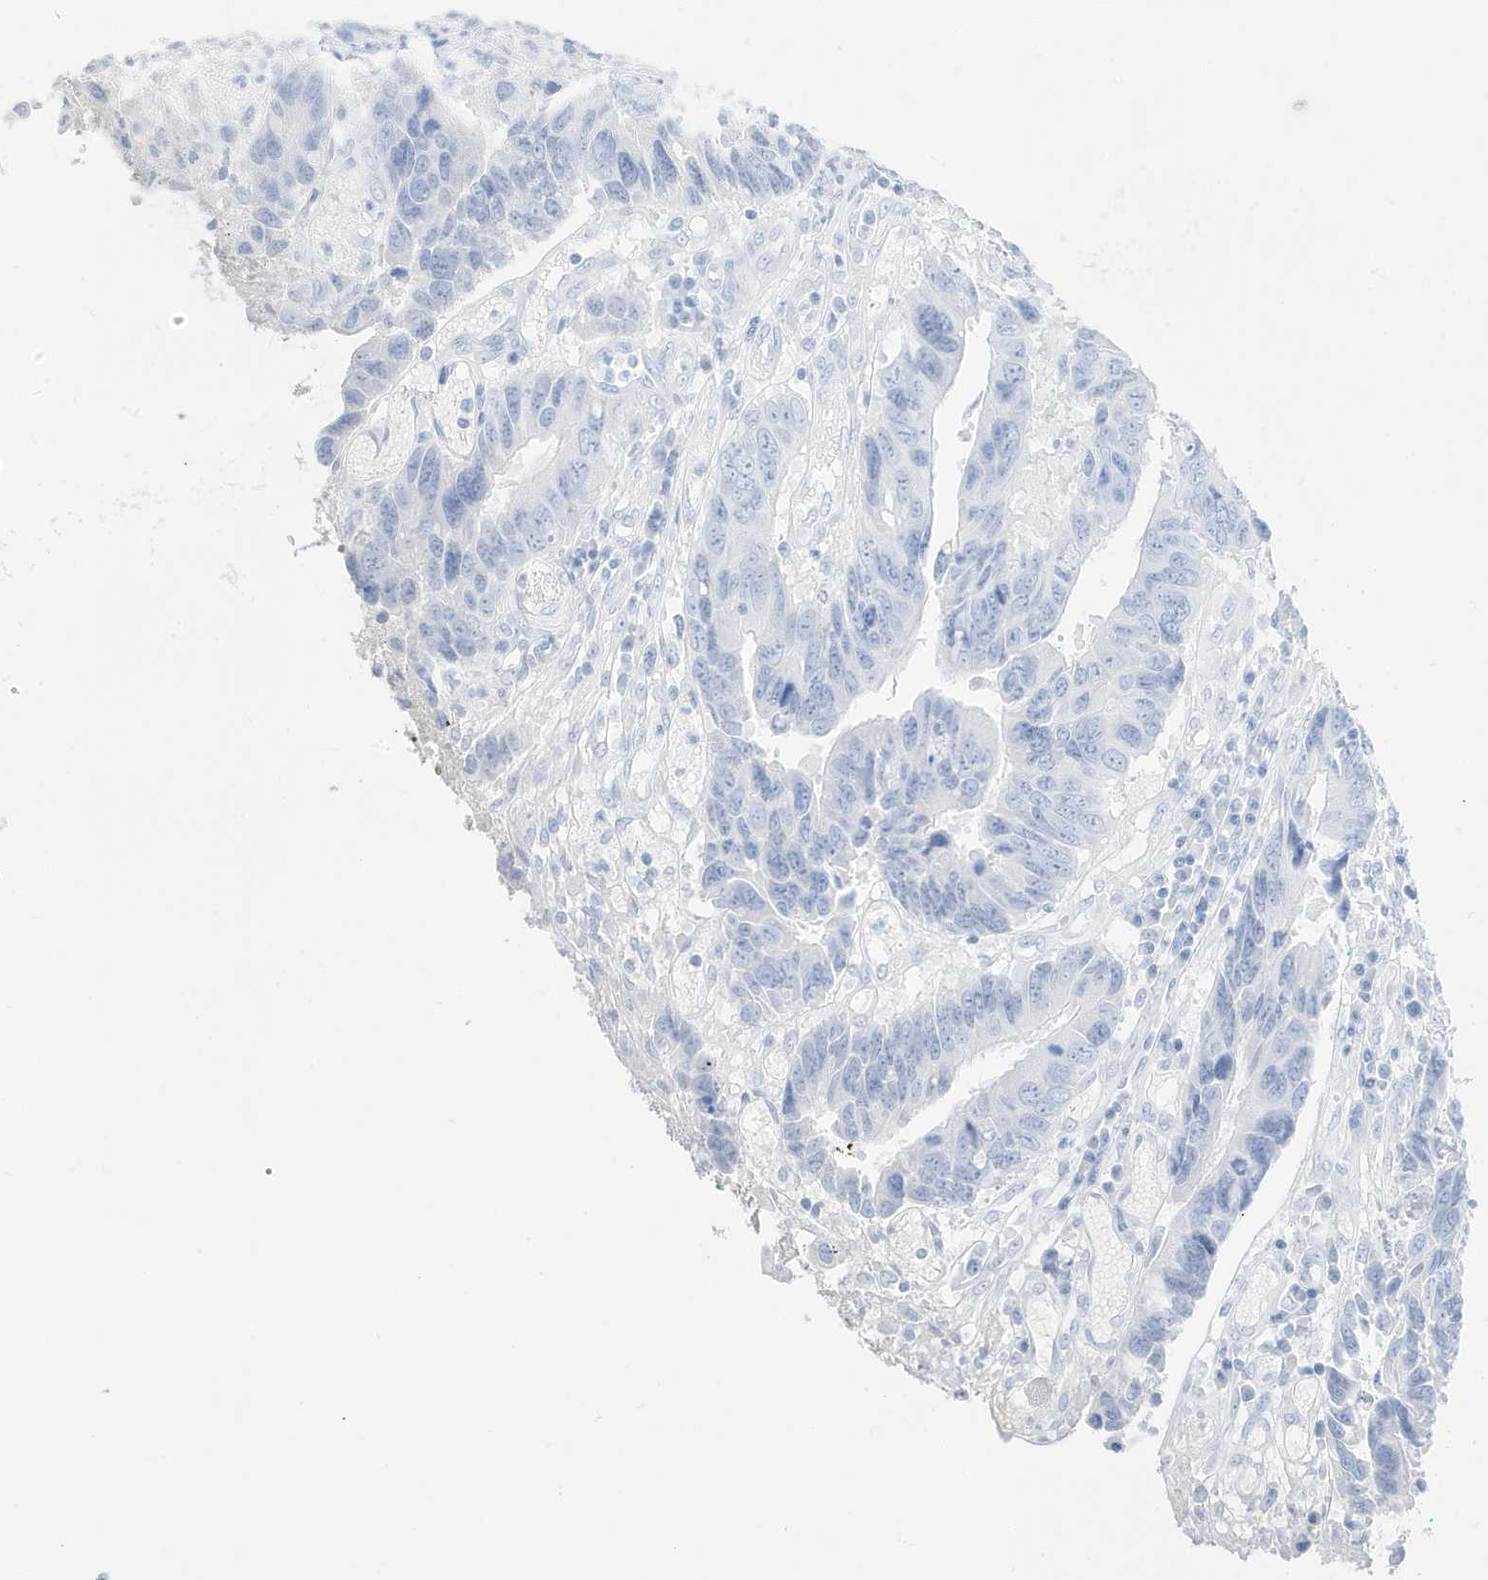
{"staining": {"intensity": "negative", "quantity": "none", "location": "none"}, "tissue": "colorectal cancer", "cell_type": "Tumor cells", "image_type": "cancer", "snomed": [{"axis": "morphology", "description": "Adenocarcinoma, NOS"}, {"axis": "topography", "description": "Rectum"}], "caption": "Immunohistochemical staining of human adenocarcinoma (colorectal) exhibits no significant expression in tumor cells.", "gene": "SLC22A13", "patient": {"sex": "male", "age": 84}}